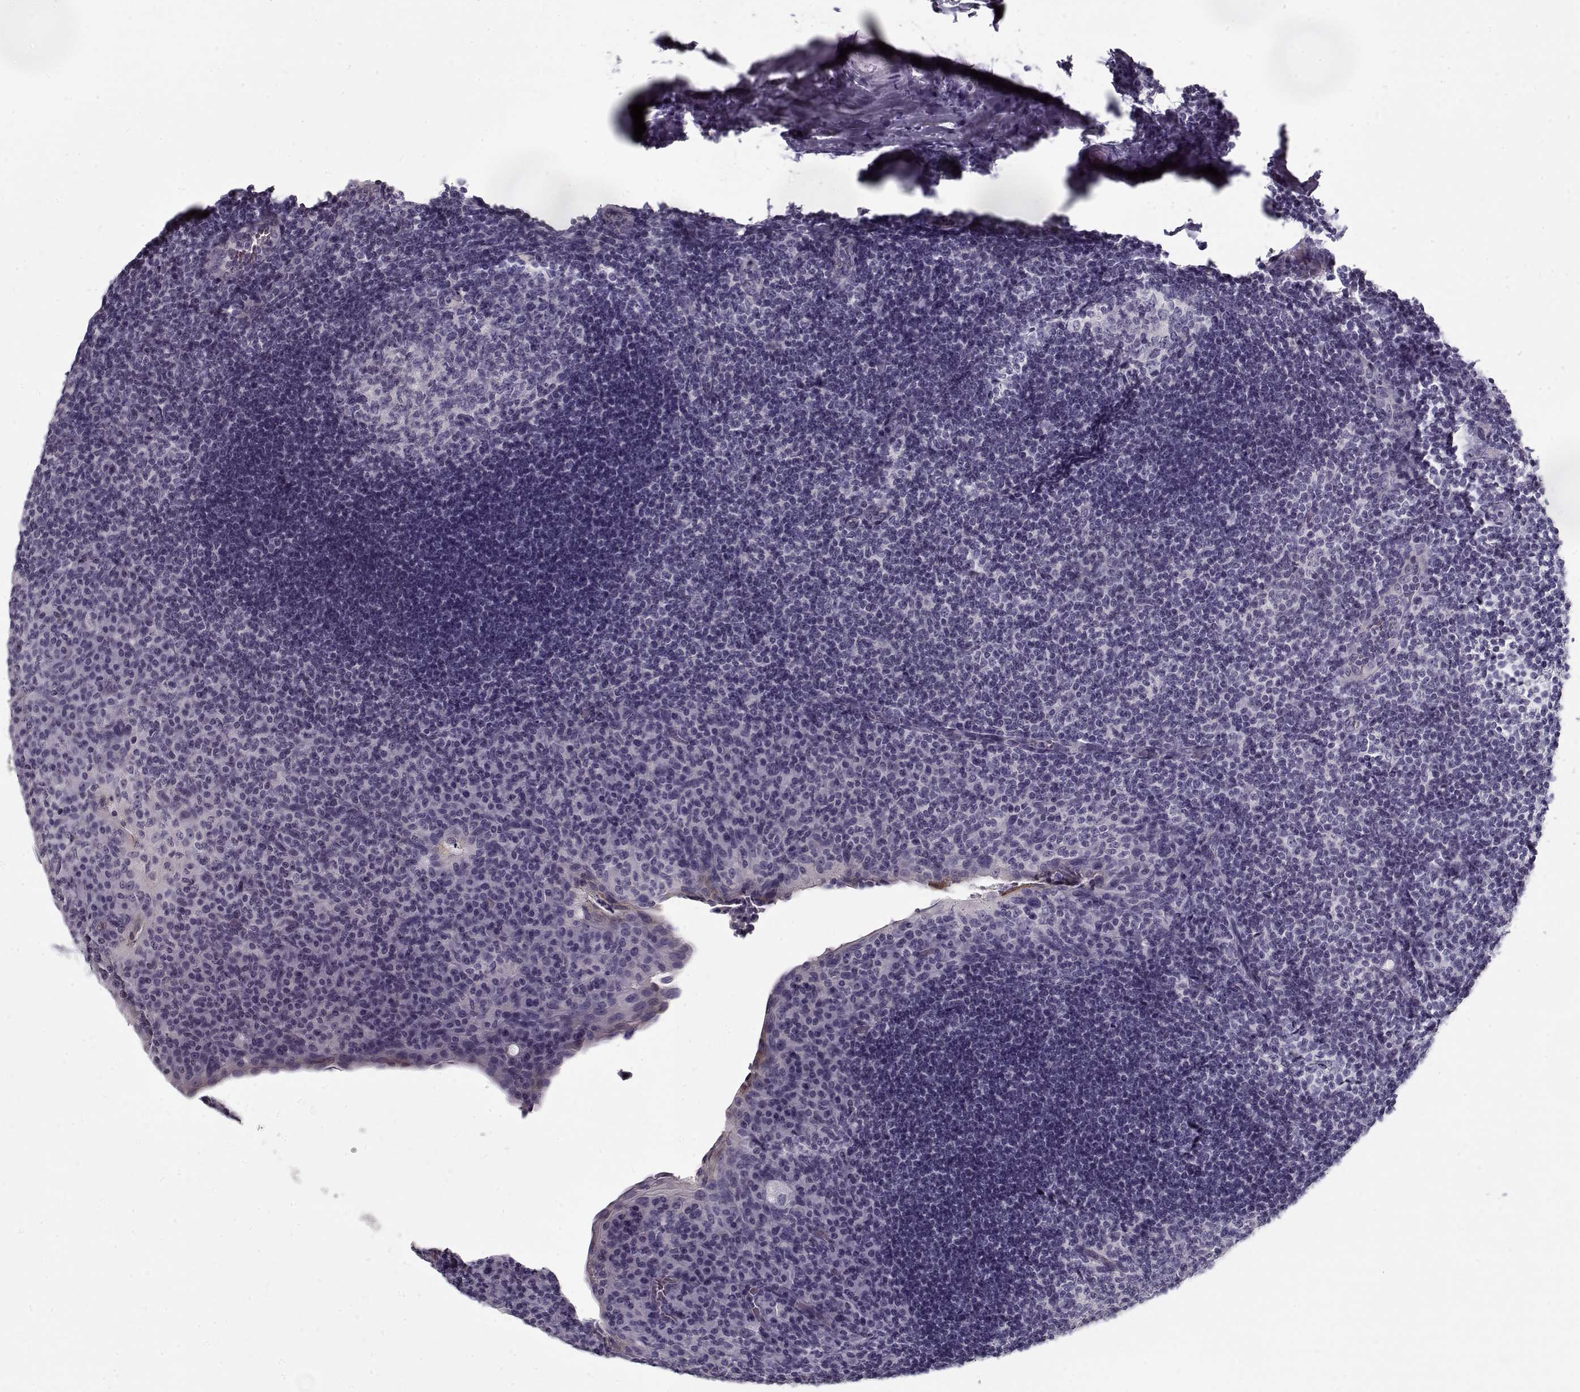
{"staining": {"intensity": "negative", "quantity": "none", "location": "none"}, "tissue": "tonsil", "cell_type": "Germinal center cells", "image_type": "normal", "snomed": [{"axis": "morphology", "description": "Normal tissue, NOS"}, {"axis": "topography", "description": "Tonsil"}], "caption": "This is an IHC photomicrograph of benign human tonsil. There is no expression in germinal center cells.", "gene": "CCDC136", "patient": {"sex": "male", "age": 17}}